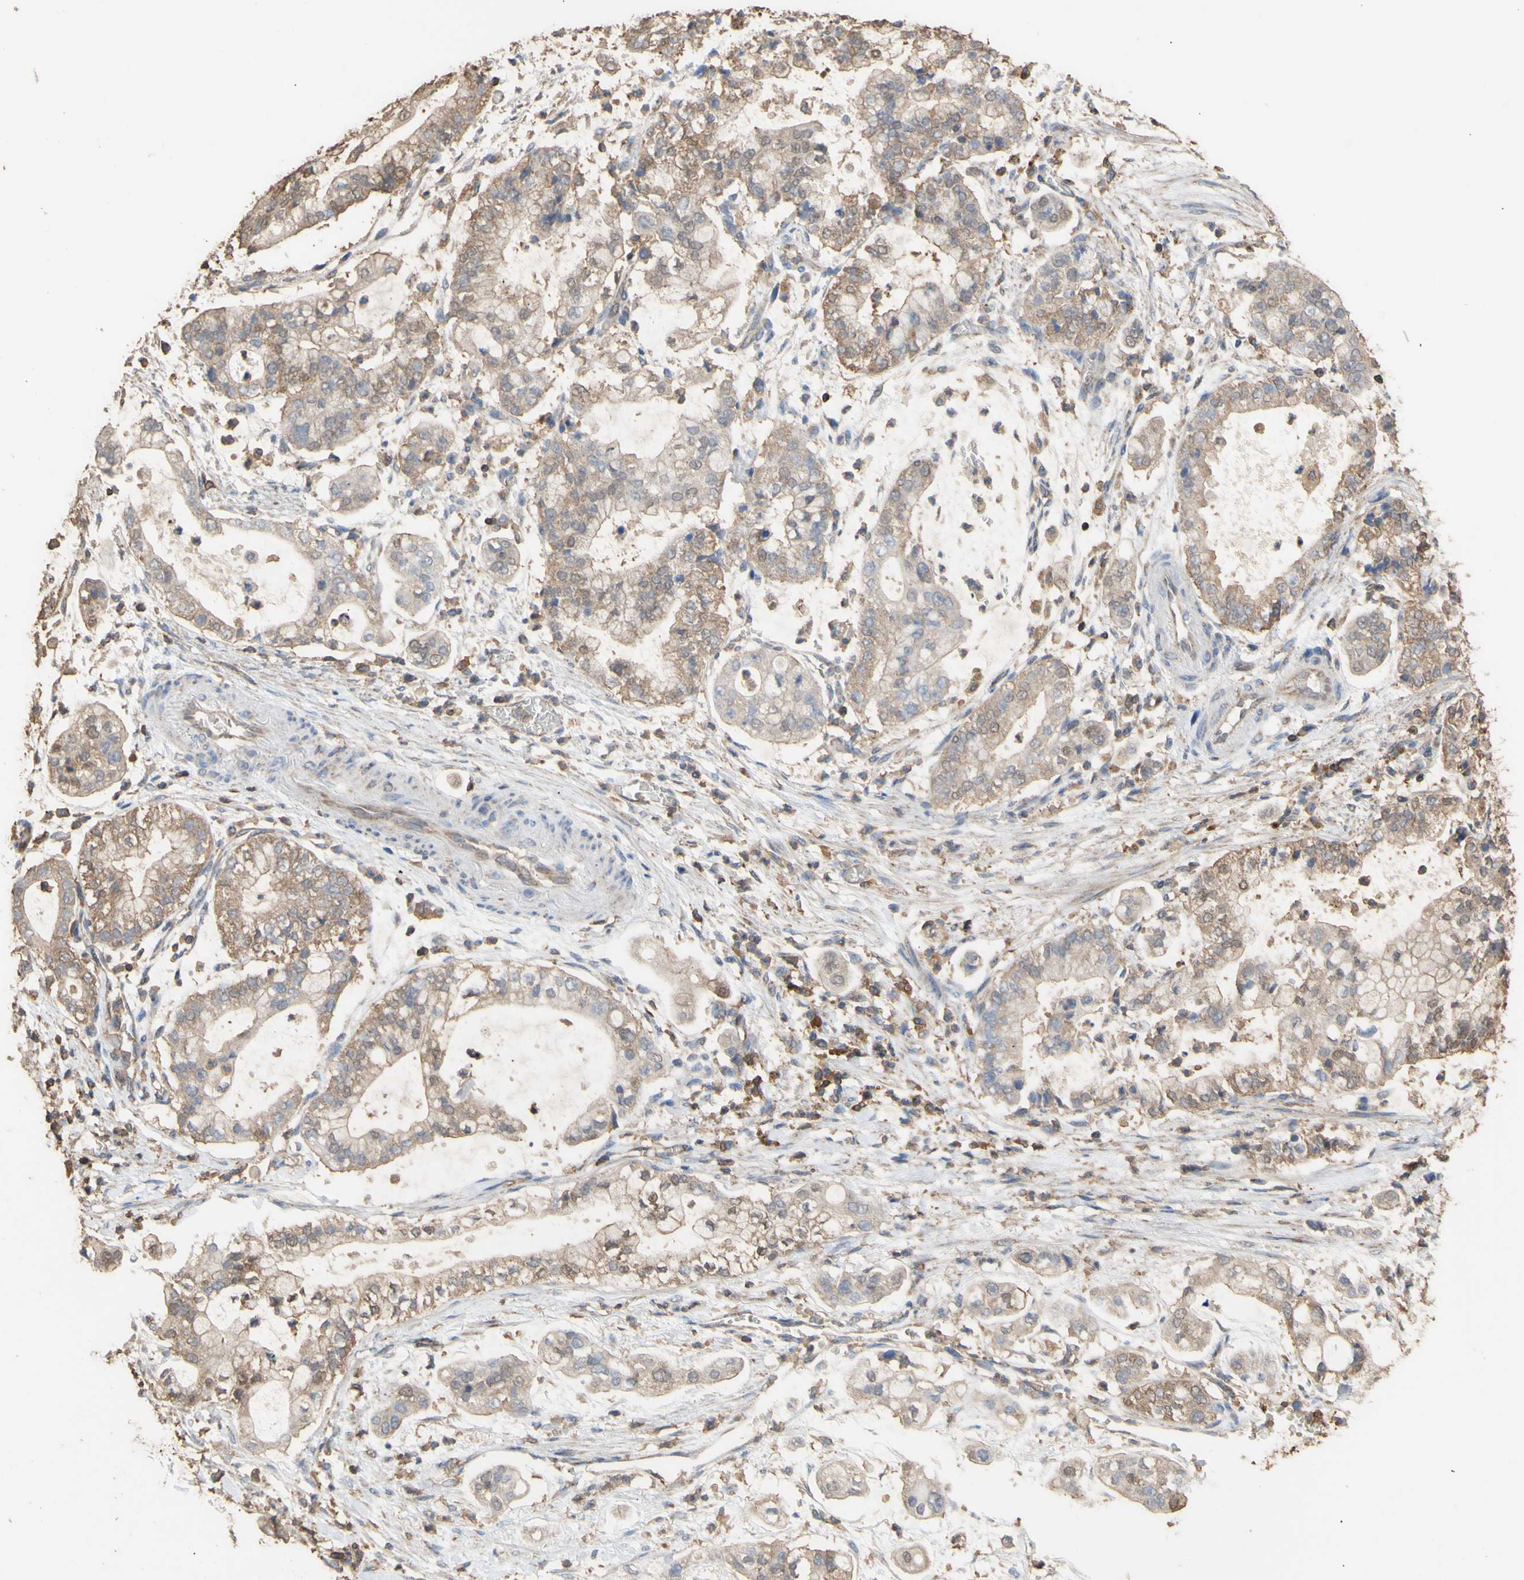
{"staining": {"intensity": "weak", "quantity": ">75%", "location": "cytoplasmic/membranous"}, "tissue": "stomach cancer", "cell_type": "Tumor cells", "image_type": "cancer", "snomed": [{"axis": "morphology", "description": "Adenocarcinoma, NOS"}, {"axis": "topography", "description": "Stomach"}], "caption": "Stomach cancer tissue demonstrates weak cytoplasmic/membranous positivity in approximately >75% of tumor cells", "gene": "ALDH9A1", "patient": {"sex": "male", "age": 76}}